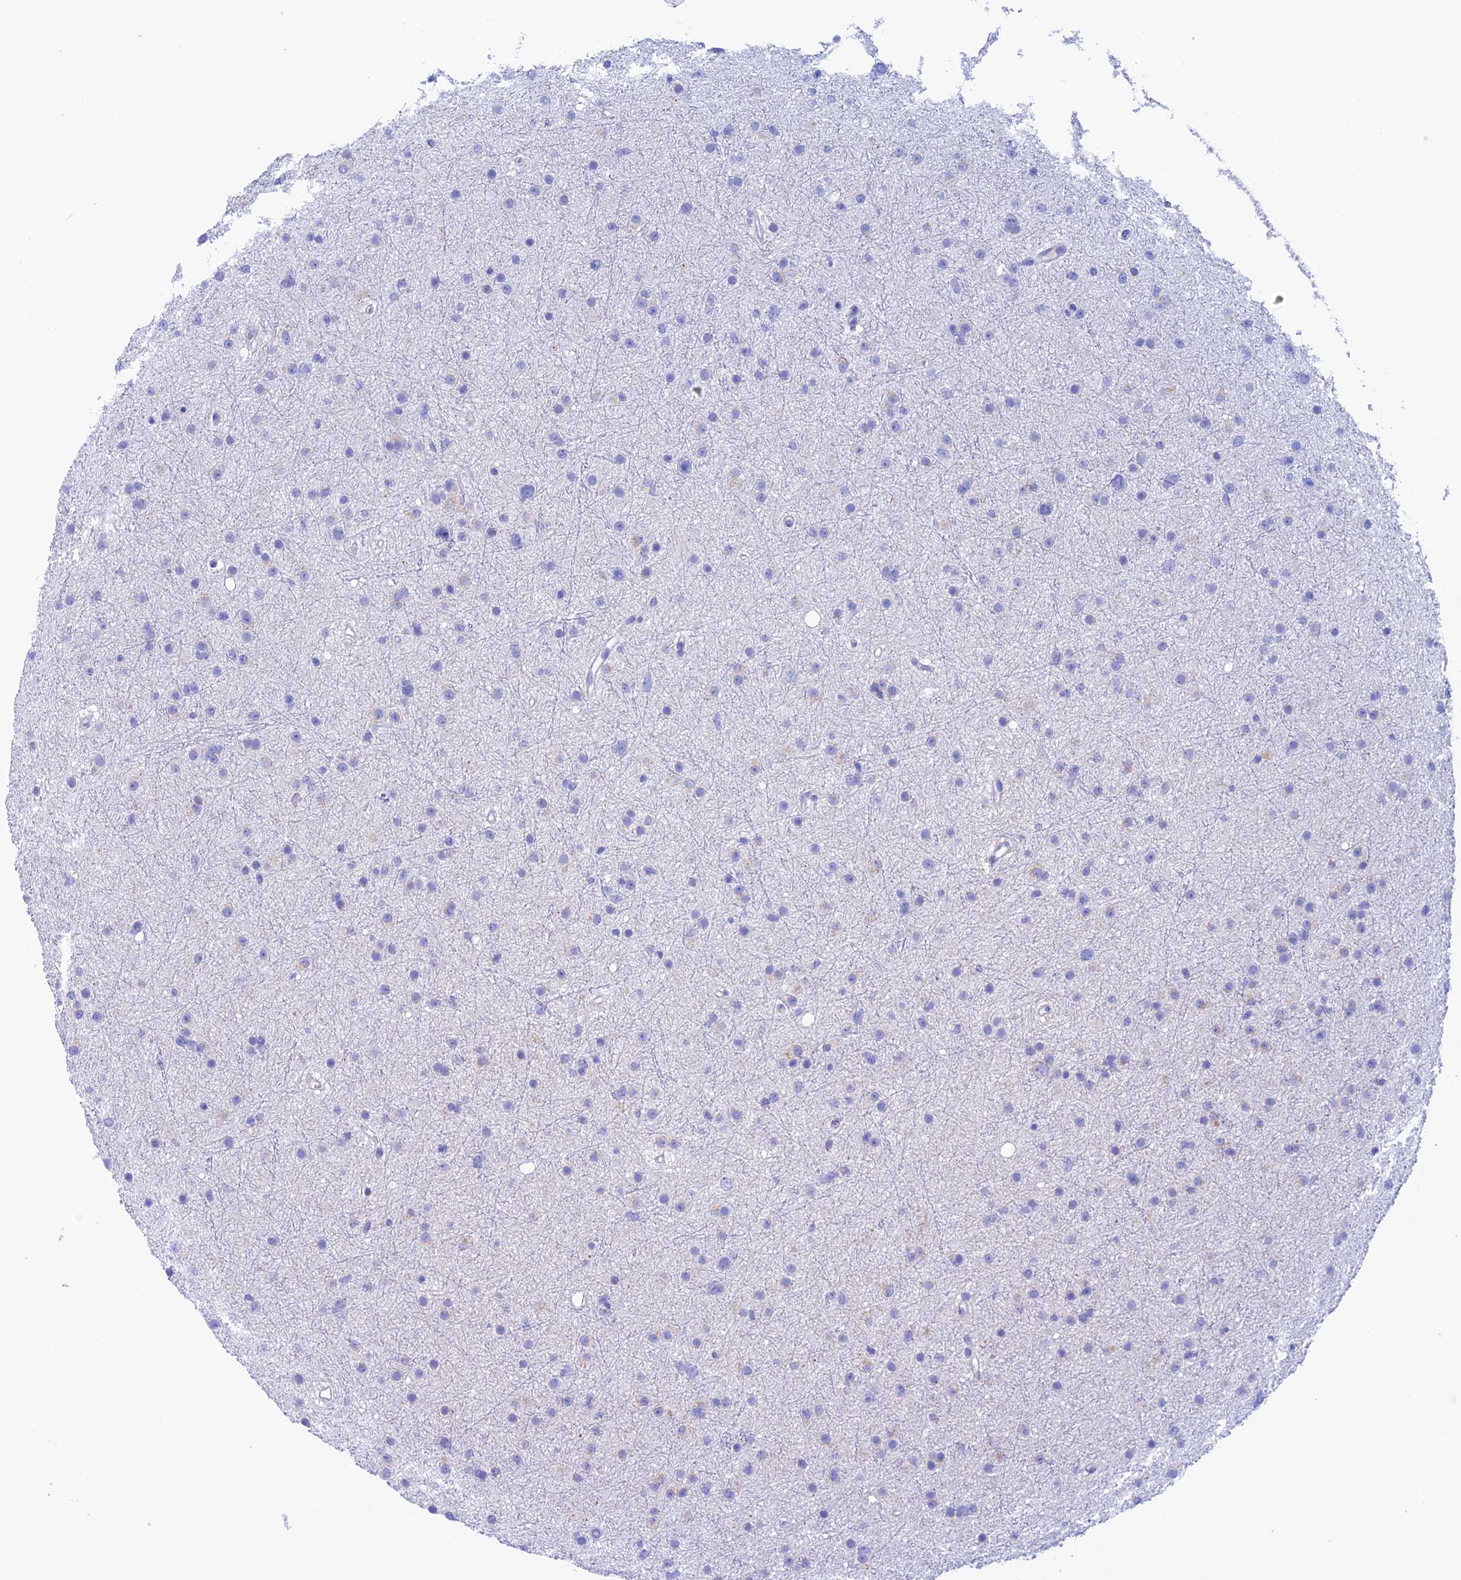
{"staining": {"intensity": "negative", "quantity": "none", "location": "none"}, "tissue": "glioma", "cell_type": "Tumor cells", "image_type": "cancer", "snomed": [{"axis": "morphology", "description": "Glioma, malignant, Low grade"}, {"axis": "topography", "description": "Cerebral cortex"}], "caption": "This is an immunohistochemistry (IHC) photomicrograph of human malignant low-grade glioma. There is no staining in tumor cells.", "gene": "NXPE4", "patient": {"sex": "female", "age": 39}}